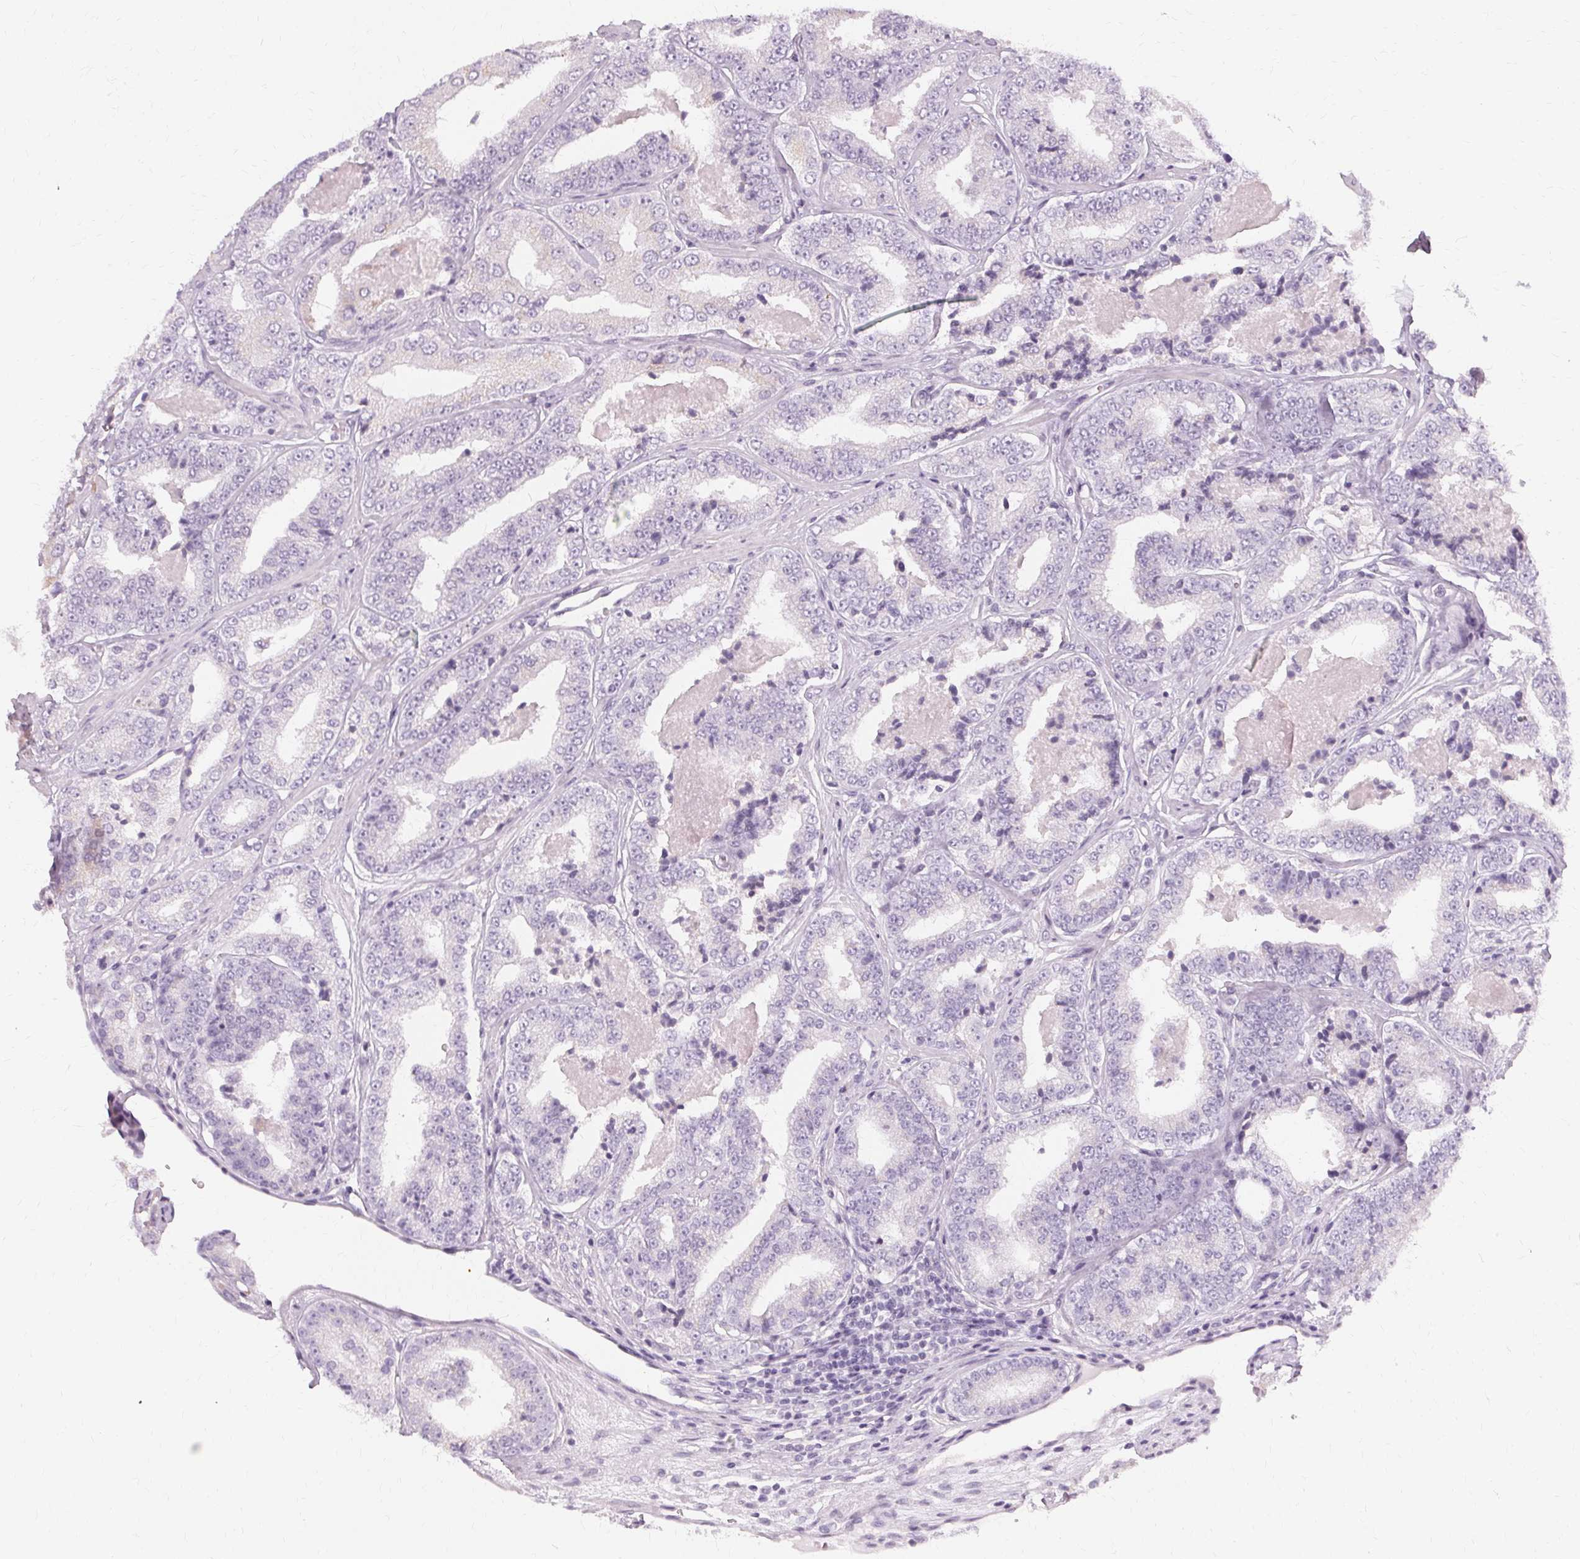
{"staining": {"intensity": "negative", "quantity": "none", "location": "none"}, "tissue": "prostate cancer", "cell_type": "Tumor cells", "image_type": "cancer", "snomed": [{"axis": "morphology", "description": "Adenocarcinoma, Low grade"}, {"axis": "topography", "description": "Prostate"}], "caption": "This is a image of immunohistochemistry (IHC) staining of prostate cancer (low-grade adenocarcinoma), which shows no positivity in tumor cells. (DAB (3,3'-diaminobenzidine) IHC visualized using brightfield microscopy, high magnification).", "gene": "FCRL3", "patient": {"sex": "male", "age": 60}}